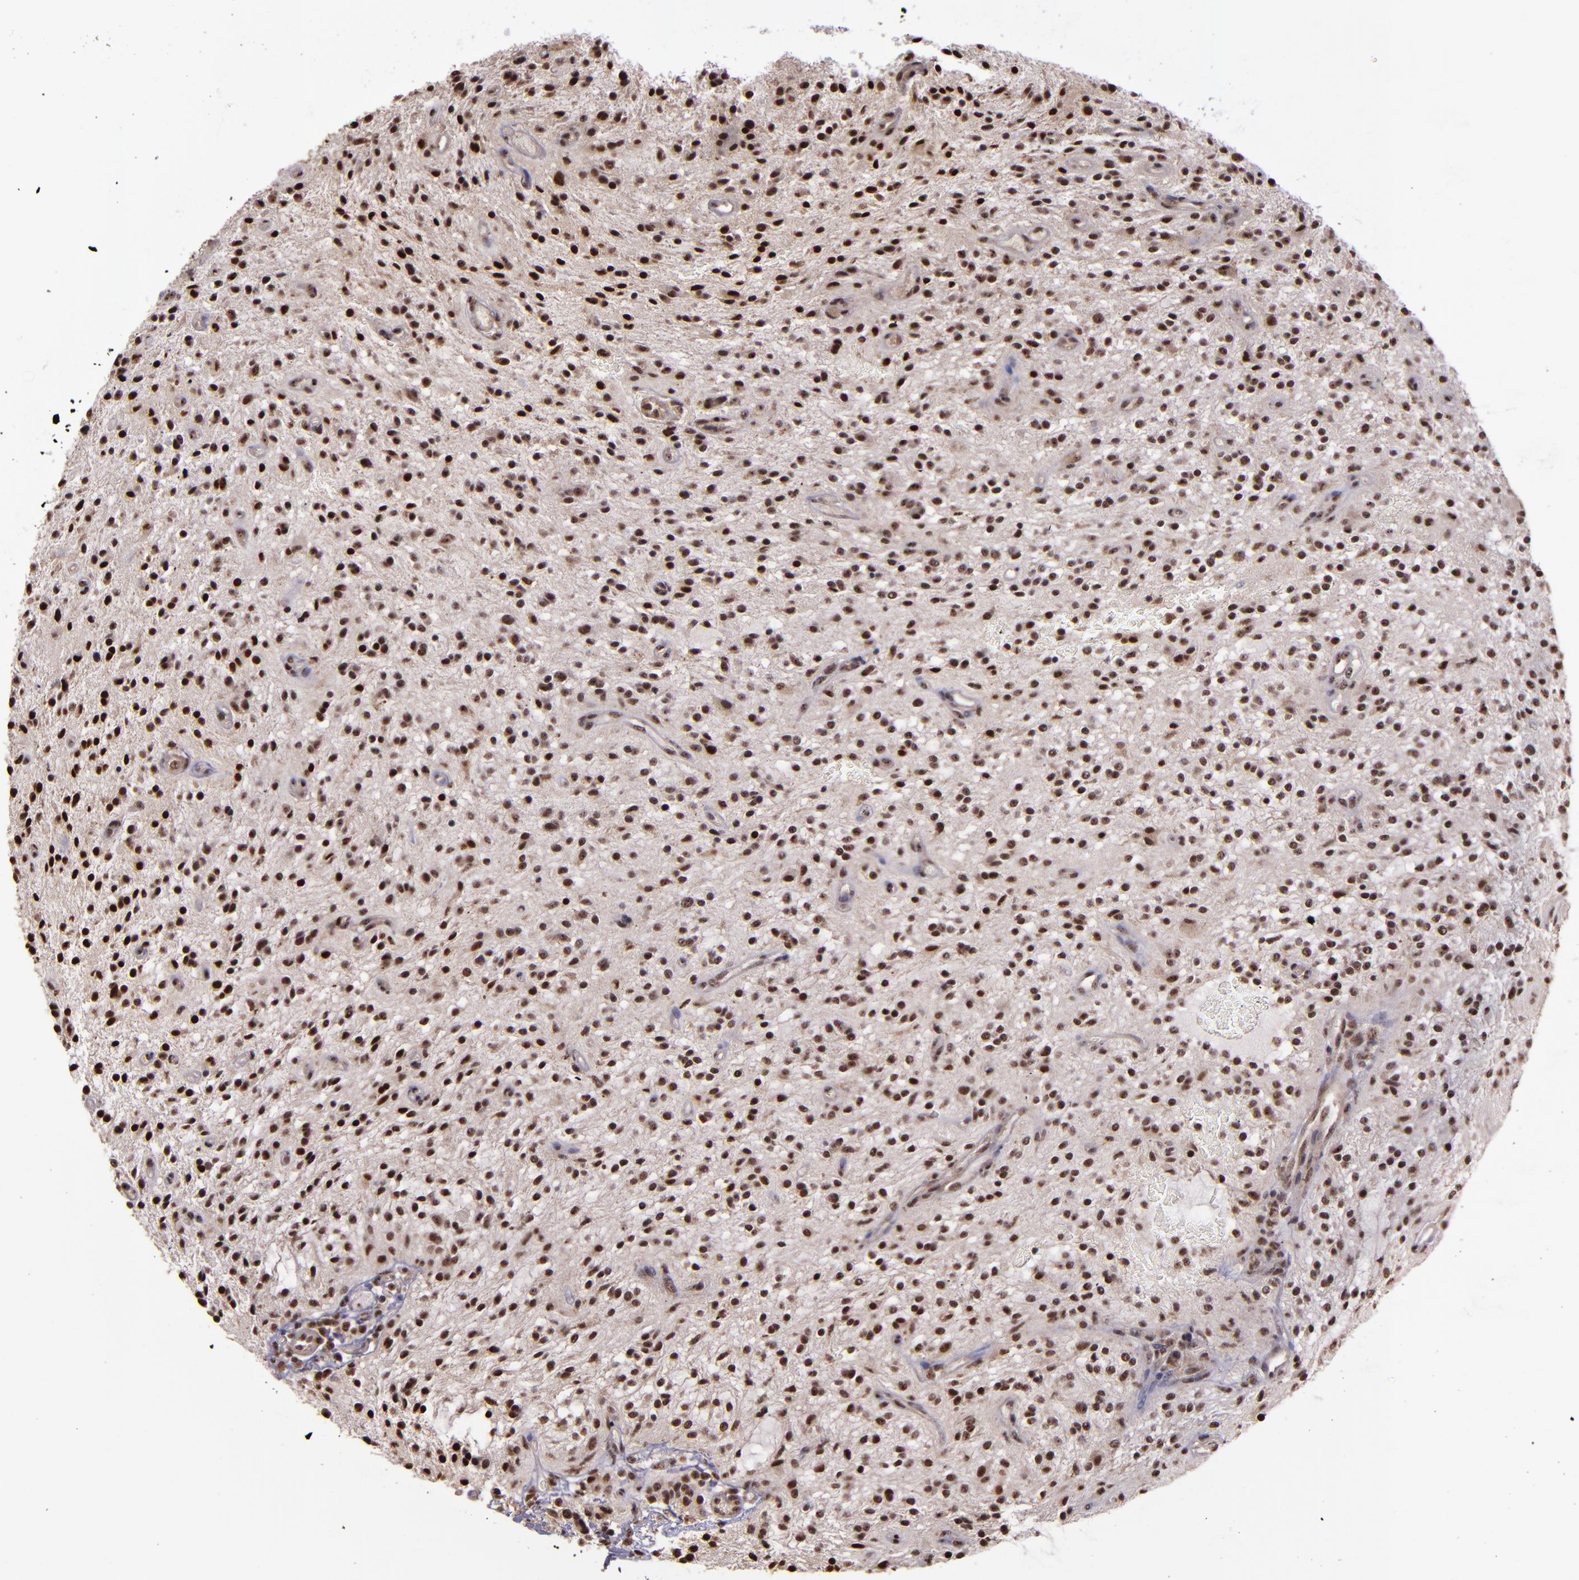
{"staining": {"intensity": "moderate", "quantity": ">75%", "location": "nuclear"}, "tissue": "glioma", "cell_type": "Tumor cells", "image_type": "cancer", "snomed": [{"axis": "morphology", "description": "Glioma, malignant, NOS"}, {"axis": "topography", "description": "Cerebellum"}], "caption": "An immunohistochemistry (IHC) photomicrograph of neoplastic tissue is shown. Protein staining in brown highlights moderate nuclear positivity in glioma (malignant) within tumor cells.", "gene": "CECR2", "patient": {"sex": "female", "age": 10}}